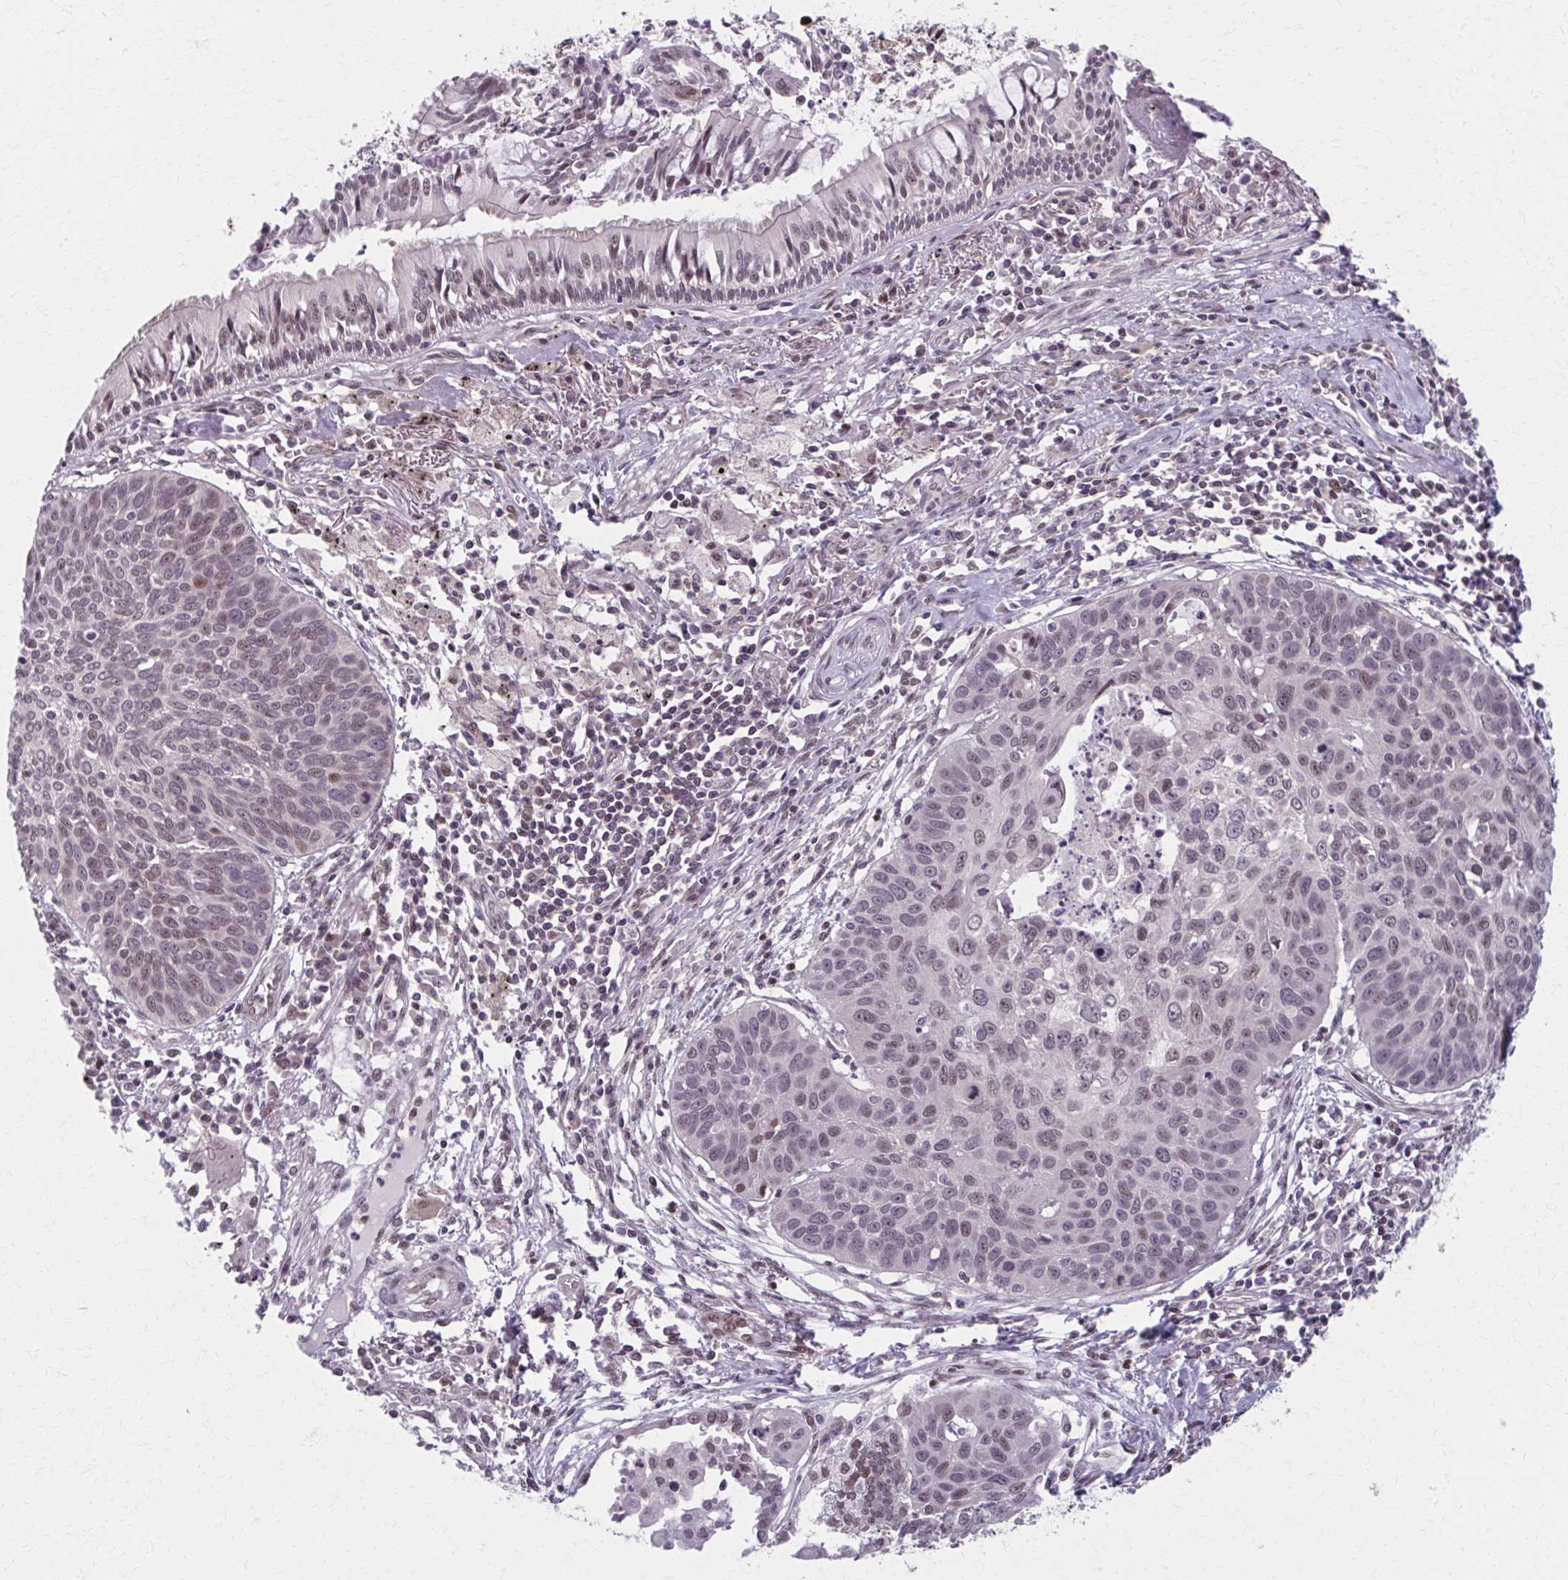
{"staining": {"intensity": "moderate", "quantity": "<25%", "location": "nuclear"}, "tissue": "lung cancer", "cell_type": "Tumor cells", "image_type": "cancer", "snomed": [{"axis": "morphology", "description": "Squamous cell carcinoma, NOS"}, {"axis": "topography", "description": "Lung"}], "caption": "Immunohistochemical staining of lung cancer displays moderate nuclear protein positivity in about <25% of tumor cells.", "gene": "SETBP1", "patient": {"sex": "male", "age": 71}}